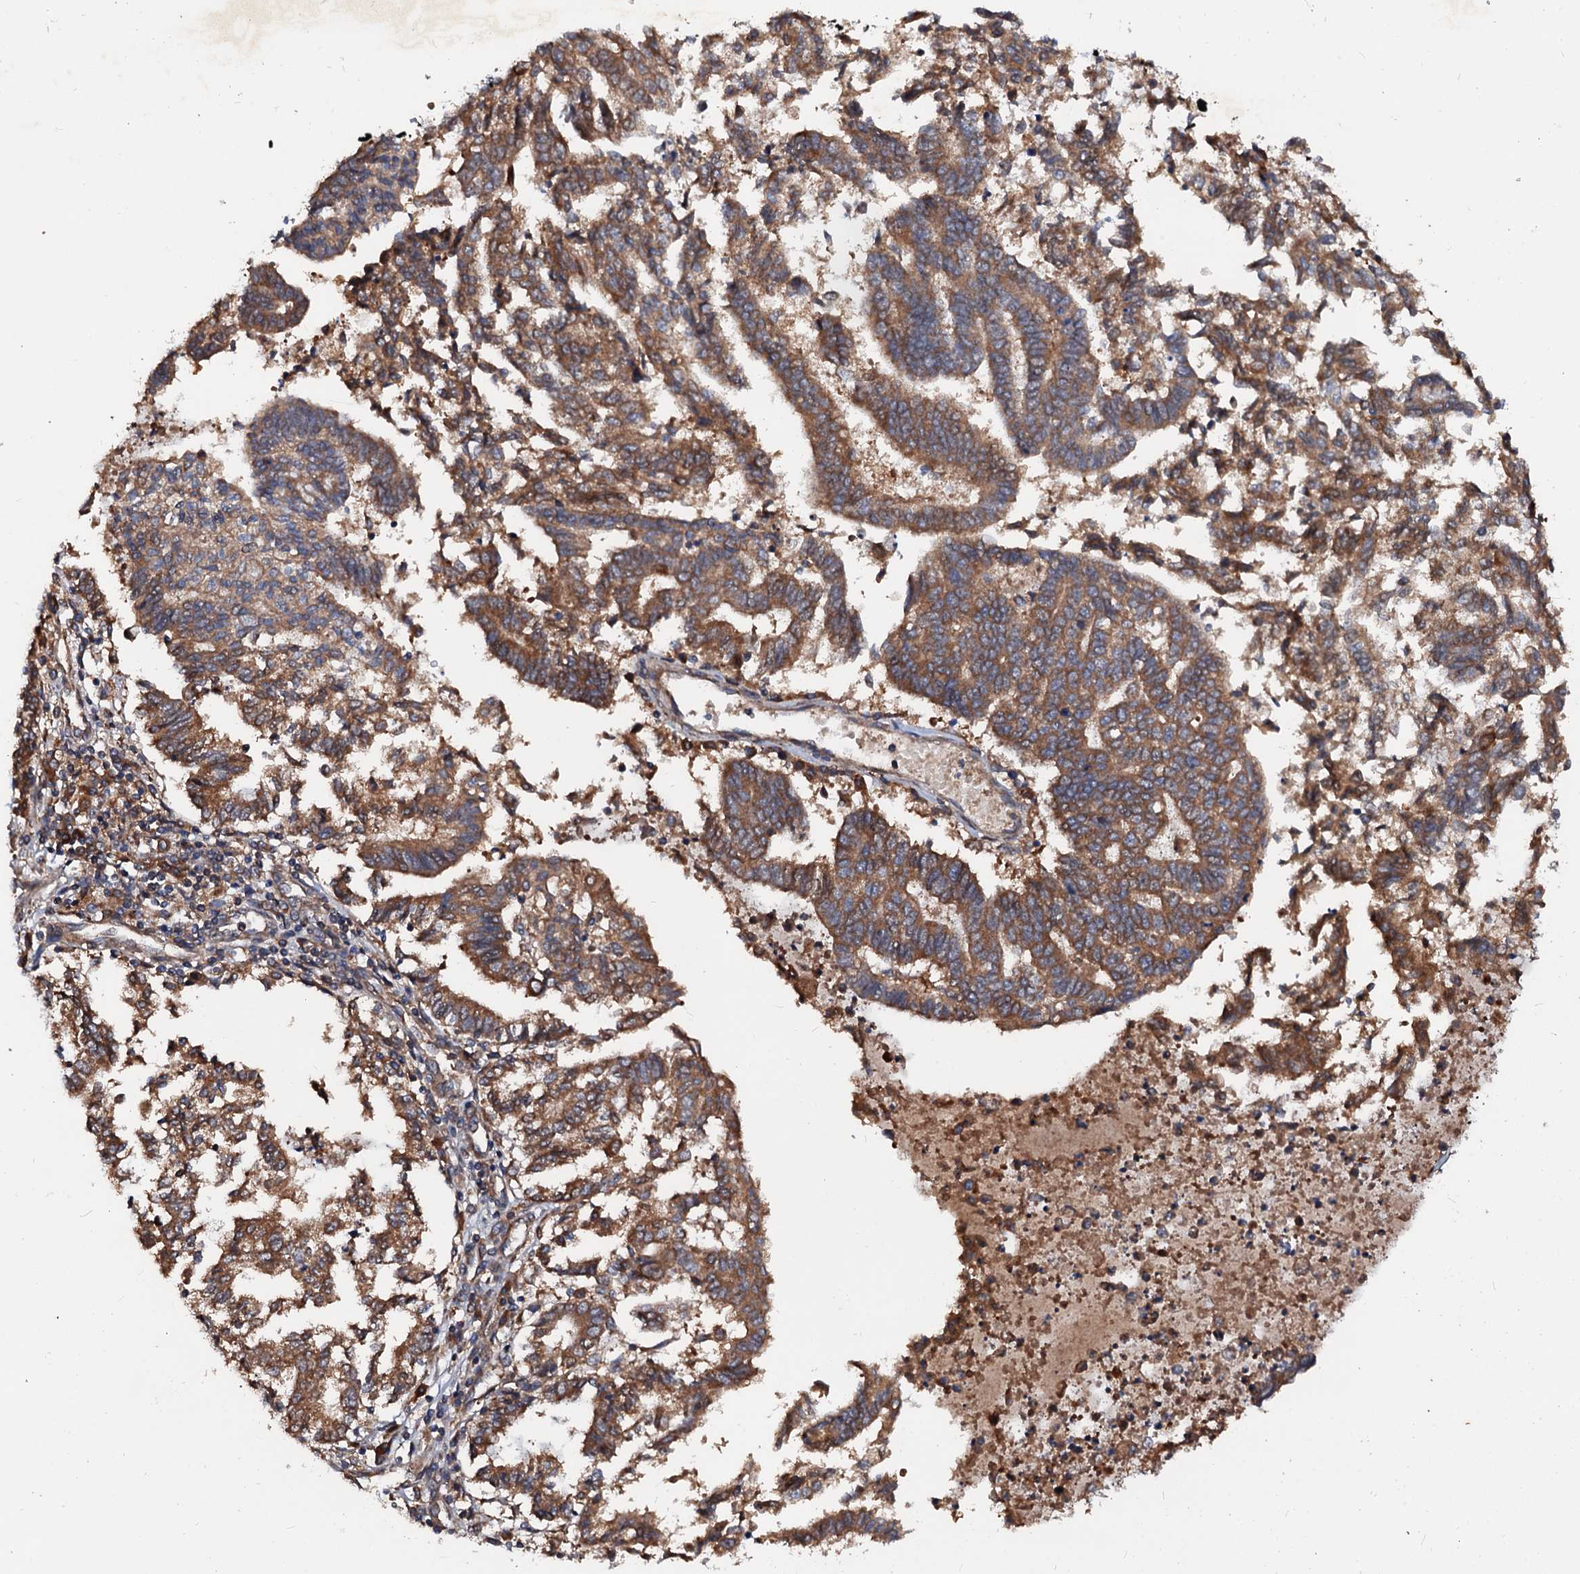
{"staining": {"intensity": "moderate", "quantity": ">75%", "location": "cytoplasmic/membranous"}, "tissue": "endometrial cancer", "cell_type": "Tumor cells", "image_type": "cancer", "snomed": [{"axis": "morphology", "description": "Adenocarcinoma, NOS"}, {"axis": "topography", "description": "Endometrium"}], "caption": "There is medium levels of moderate cytoplasmic/membranous expression in tumor cells of endometrial cancer, as demonstrated by immunohistochemical staining (brown color).", "gene": "EXTL1", "patient": {"sex": "female", "age": 79}}